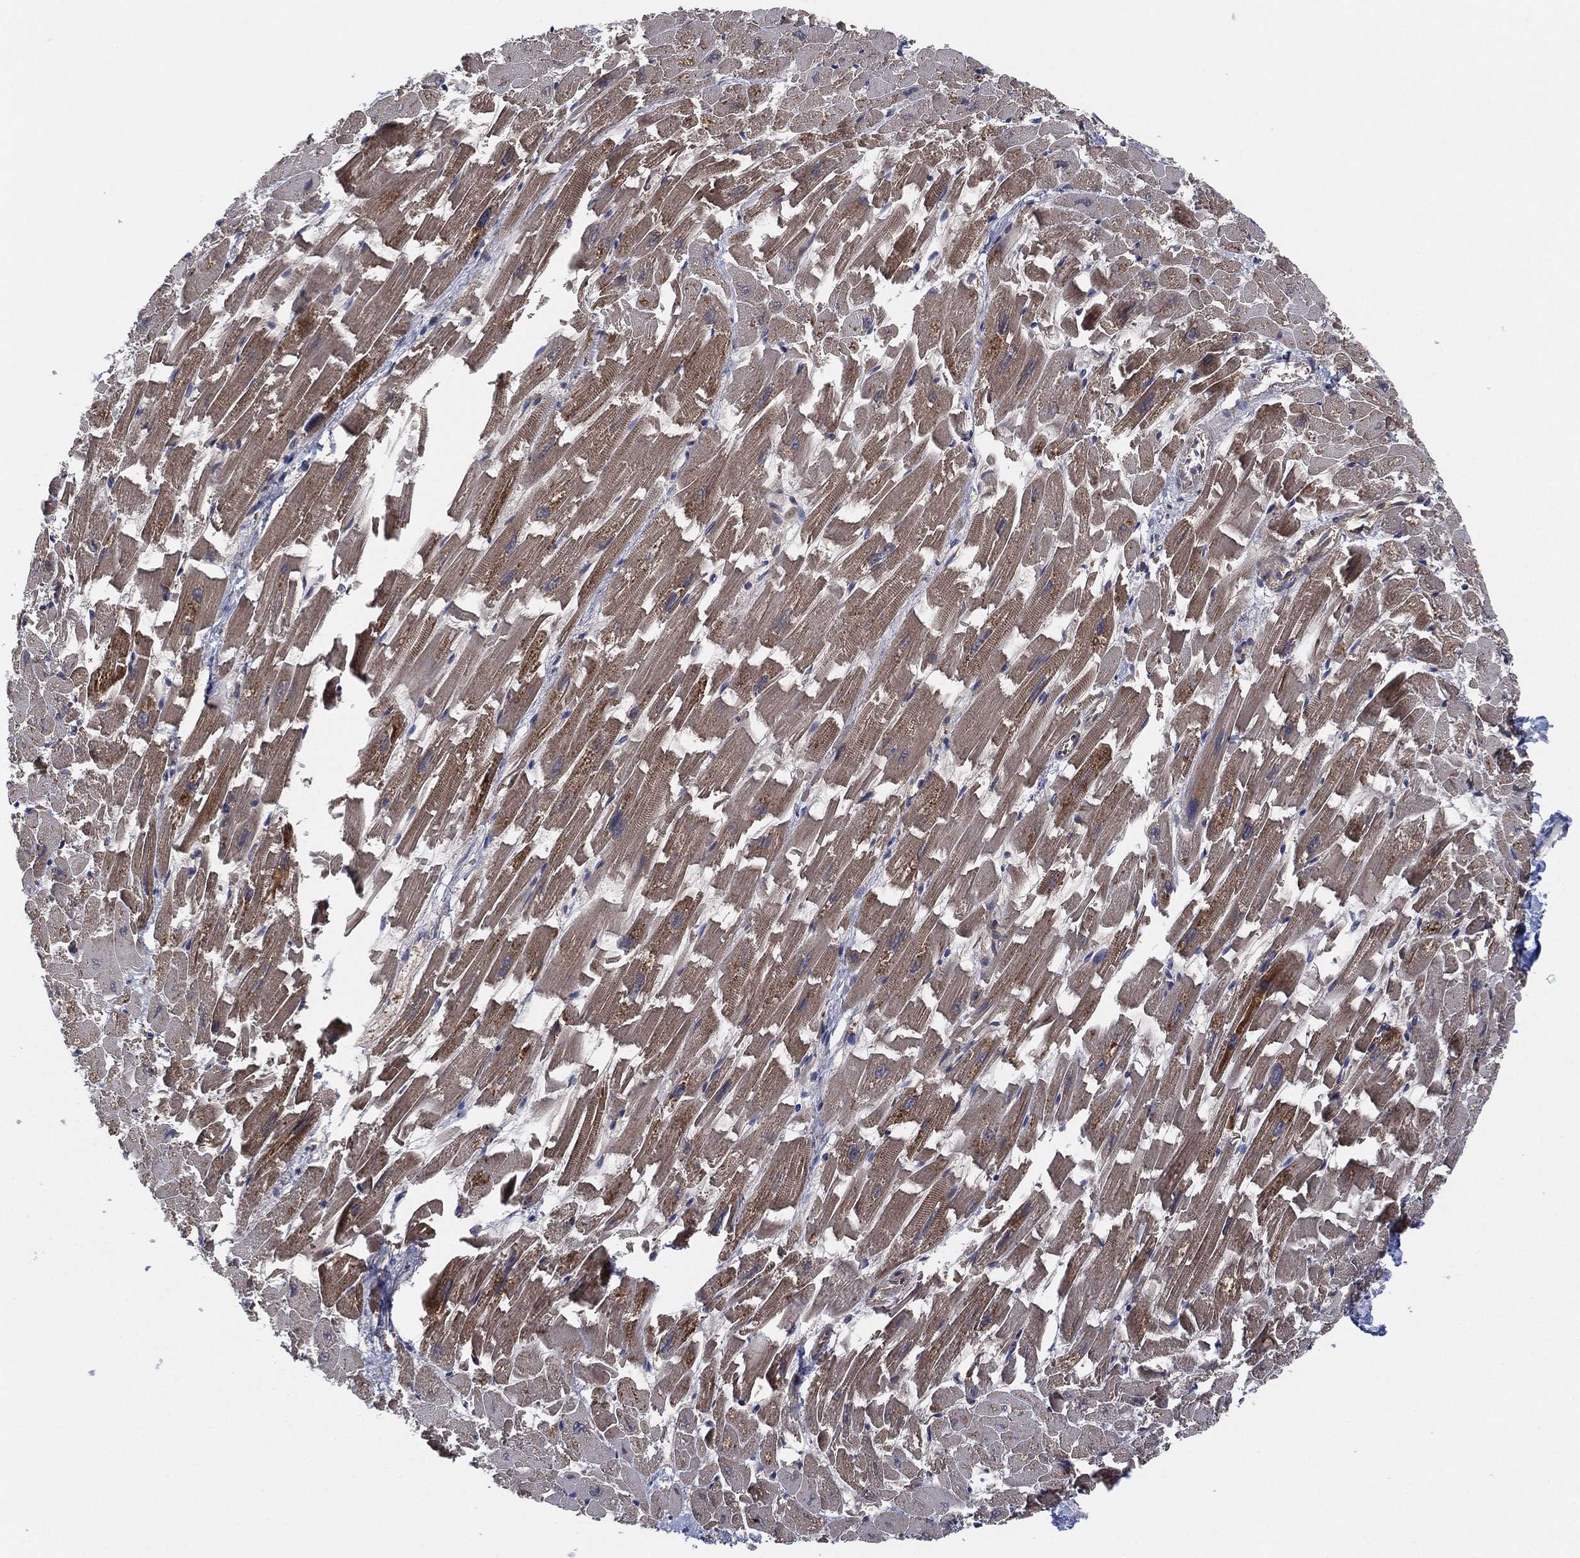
{"staining": {"intensity": "moderate", "quantity": "25%-75%", "location": "cytoplasmic/membranous"}, "tissue": "heart muscle", "cell_type": "Cardiomyocytes", "image_type": "normal", "snomed": [{"axis": "morphology", "description": "Normal tissue, NOS"}, {"axis": "topography", "description": "Heart"}], "caption": "This micrograph exhibits immunohistochemistry staining of normal human heart muscle, with medium moderate cytoplasmic/membranous expression in approximately 25%-75% of cardiomyocytes.", "gene": "FES", "patient": {"sex": "female", "age": 64}}